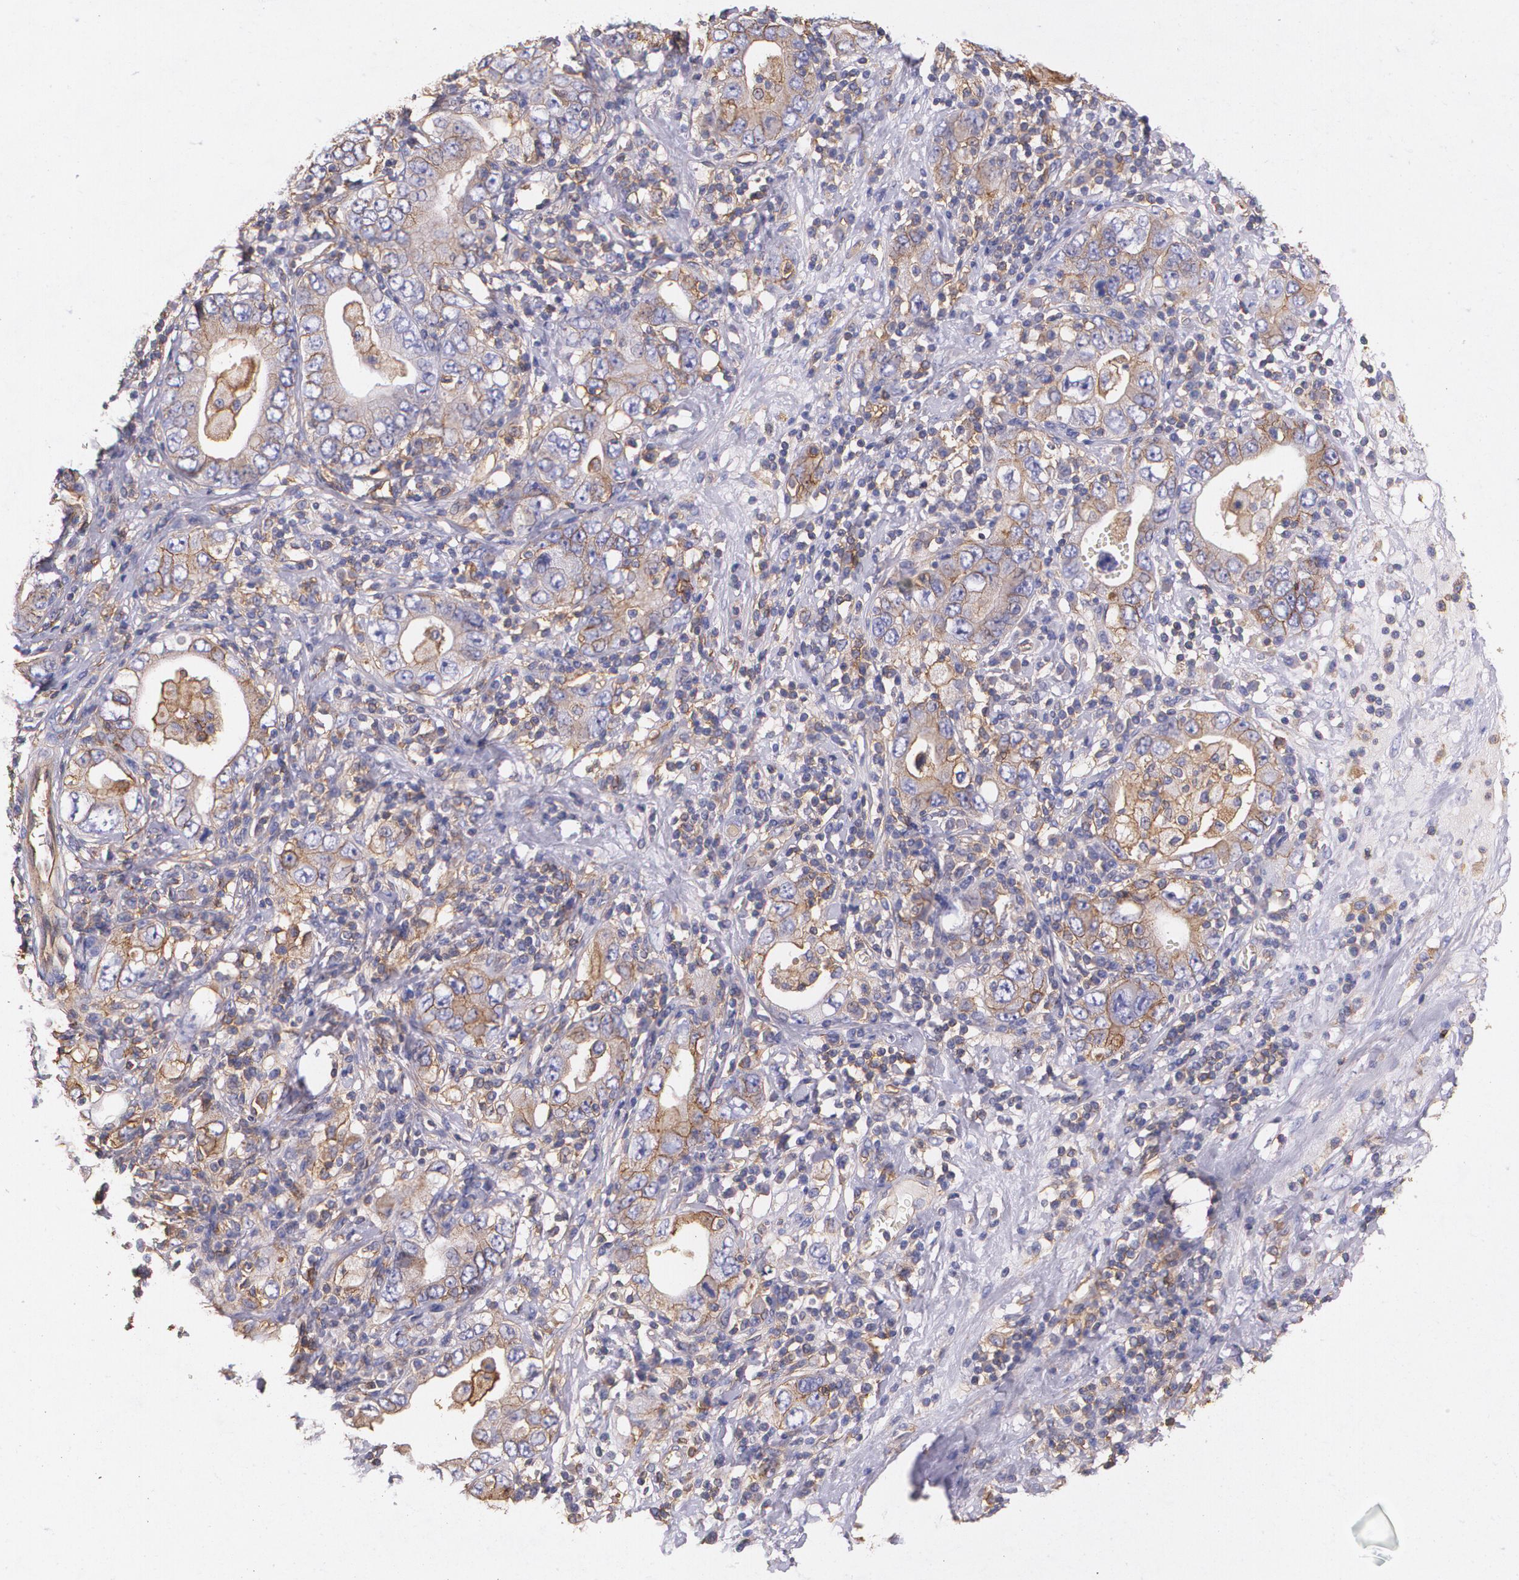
{"staining": {"intensity": "moderate", "quantity": ">75%", "location": "cytoplasmic/membranous"}, "tissue": "stomach cancer", "cell_type": "Tumor cells", "image_type": "cancer", "snomed": [{"axis": "morphology", "description": "Adenocarcinoma, NOS"}, {"axis": "topography", "description": "Stomach, lower"}], "caption": "Moderate cytoplasmic/membranous staining is appreciated in about >75% of tumor cells in stomach cancer.", "gene": "B2M", "patient": {"sex": "female", "age": 93}}